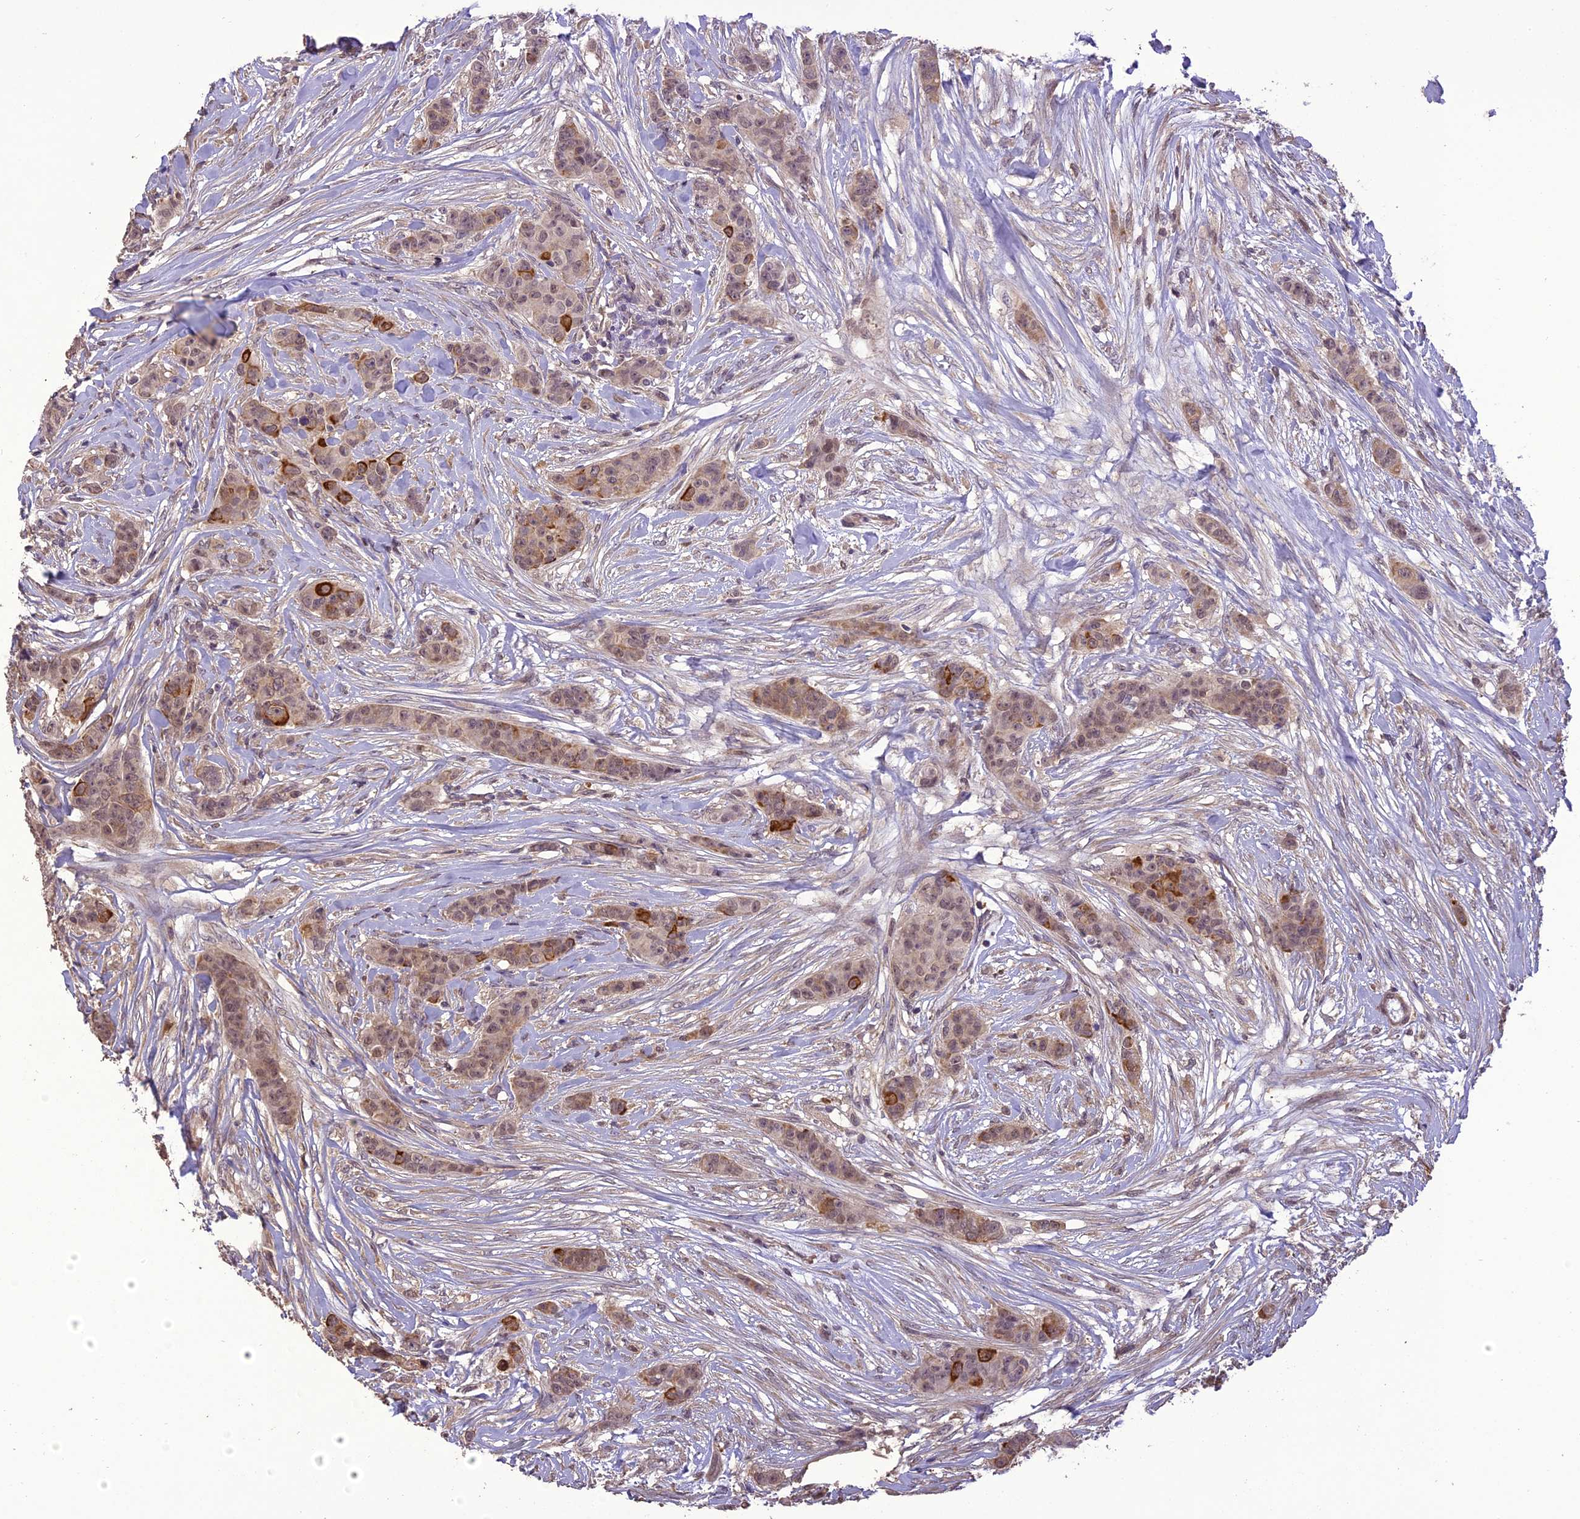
{"staining": {"intensity": "strong", "quantity": "<25%", "location": "cytoplasmic/membranous,nuclear"}, "tissue": "breast cancer", "cell_type": "Tumor cells", "image_type": "cancer", "snomed": [{"axis": "morphology", "description": "Duct carcinoma"}, {"axis": "topography", "description": "Breast"}], "caption": "Tumor cells reveal medium levels of strong cytoplasmic/membranous and nuclear staining in about <25% of cells in human breast intraductal carcinoma.", "gene": "TIGD7", "patient": {"sex": "female", "age": 40}}